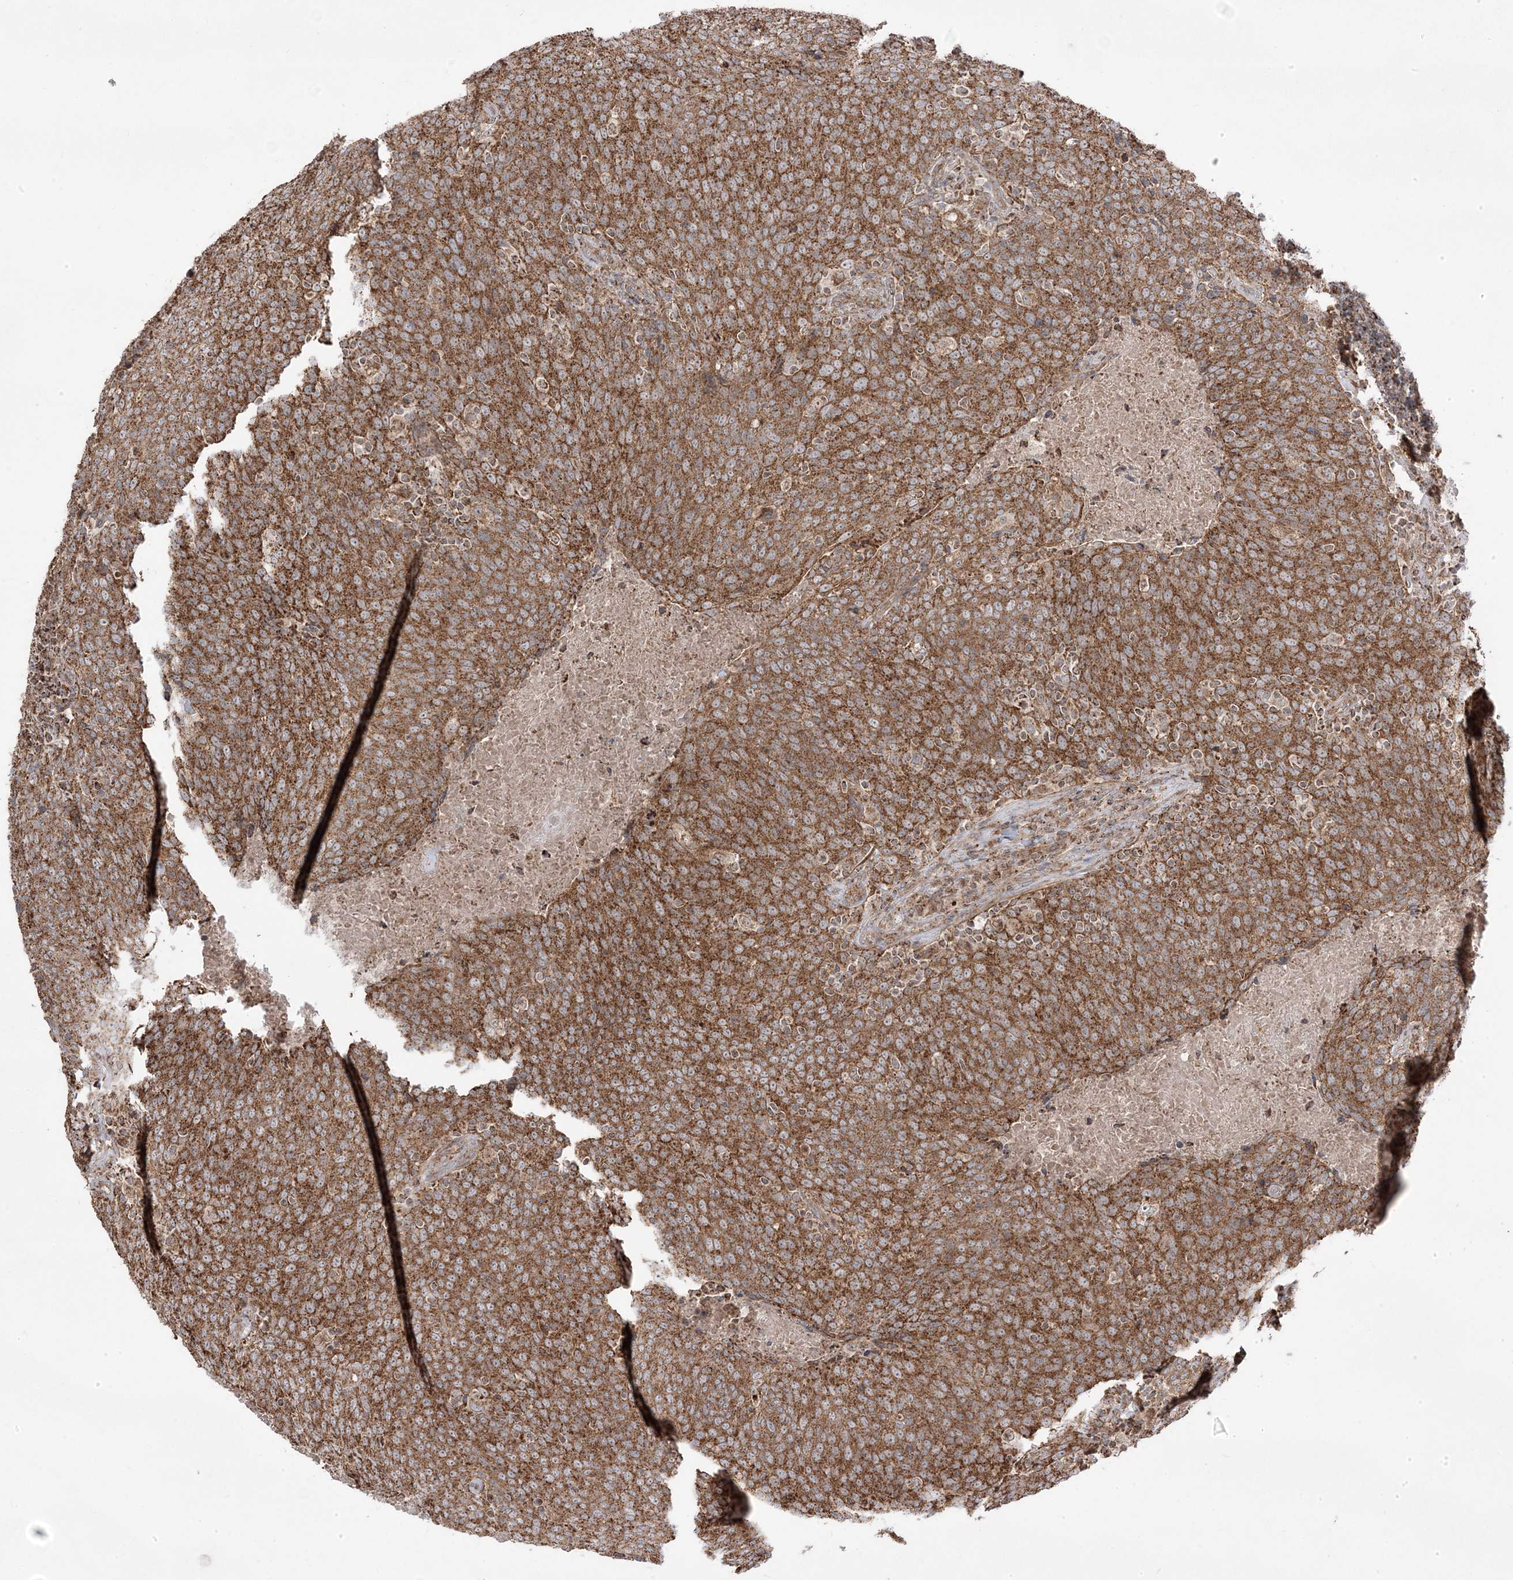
{"staining": {"intensity": "strong", "quantity": ">75%", "location": "cytoplasmic/membranous"}, "tissue": "head and neck cancer", "cell_type": "Tumor cells", "image_type": "cancer", "snomed": [{"axis": "morphology", "description": "Squamous cell carcinoma, NOS"}, {"axis": "morphology", "description": "Squamous cell carcinoma, metastatic, NOS"}, {"axis": "topography", "description": "Lymph node"}, {"axis": "topography", "description": "Head-Neck"}], "caption": "Immunohistochemistry (IHC) photomicrograph of metastatic squamous cell carcinoma (head and neck) stained for a protein (brown), which reveals high levels of strong cytoplasmic/membranous positivity in about >75% of tumor cells.", "gene": "CLUAP1", "patient": {"sex": "male", "age": 62}}